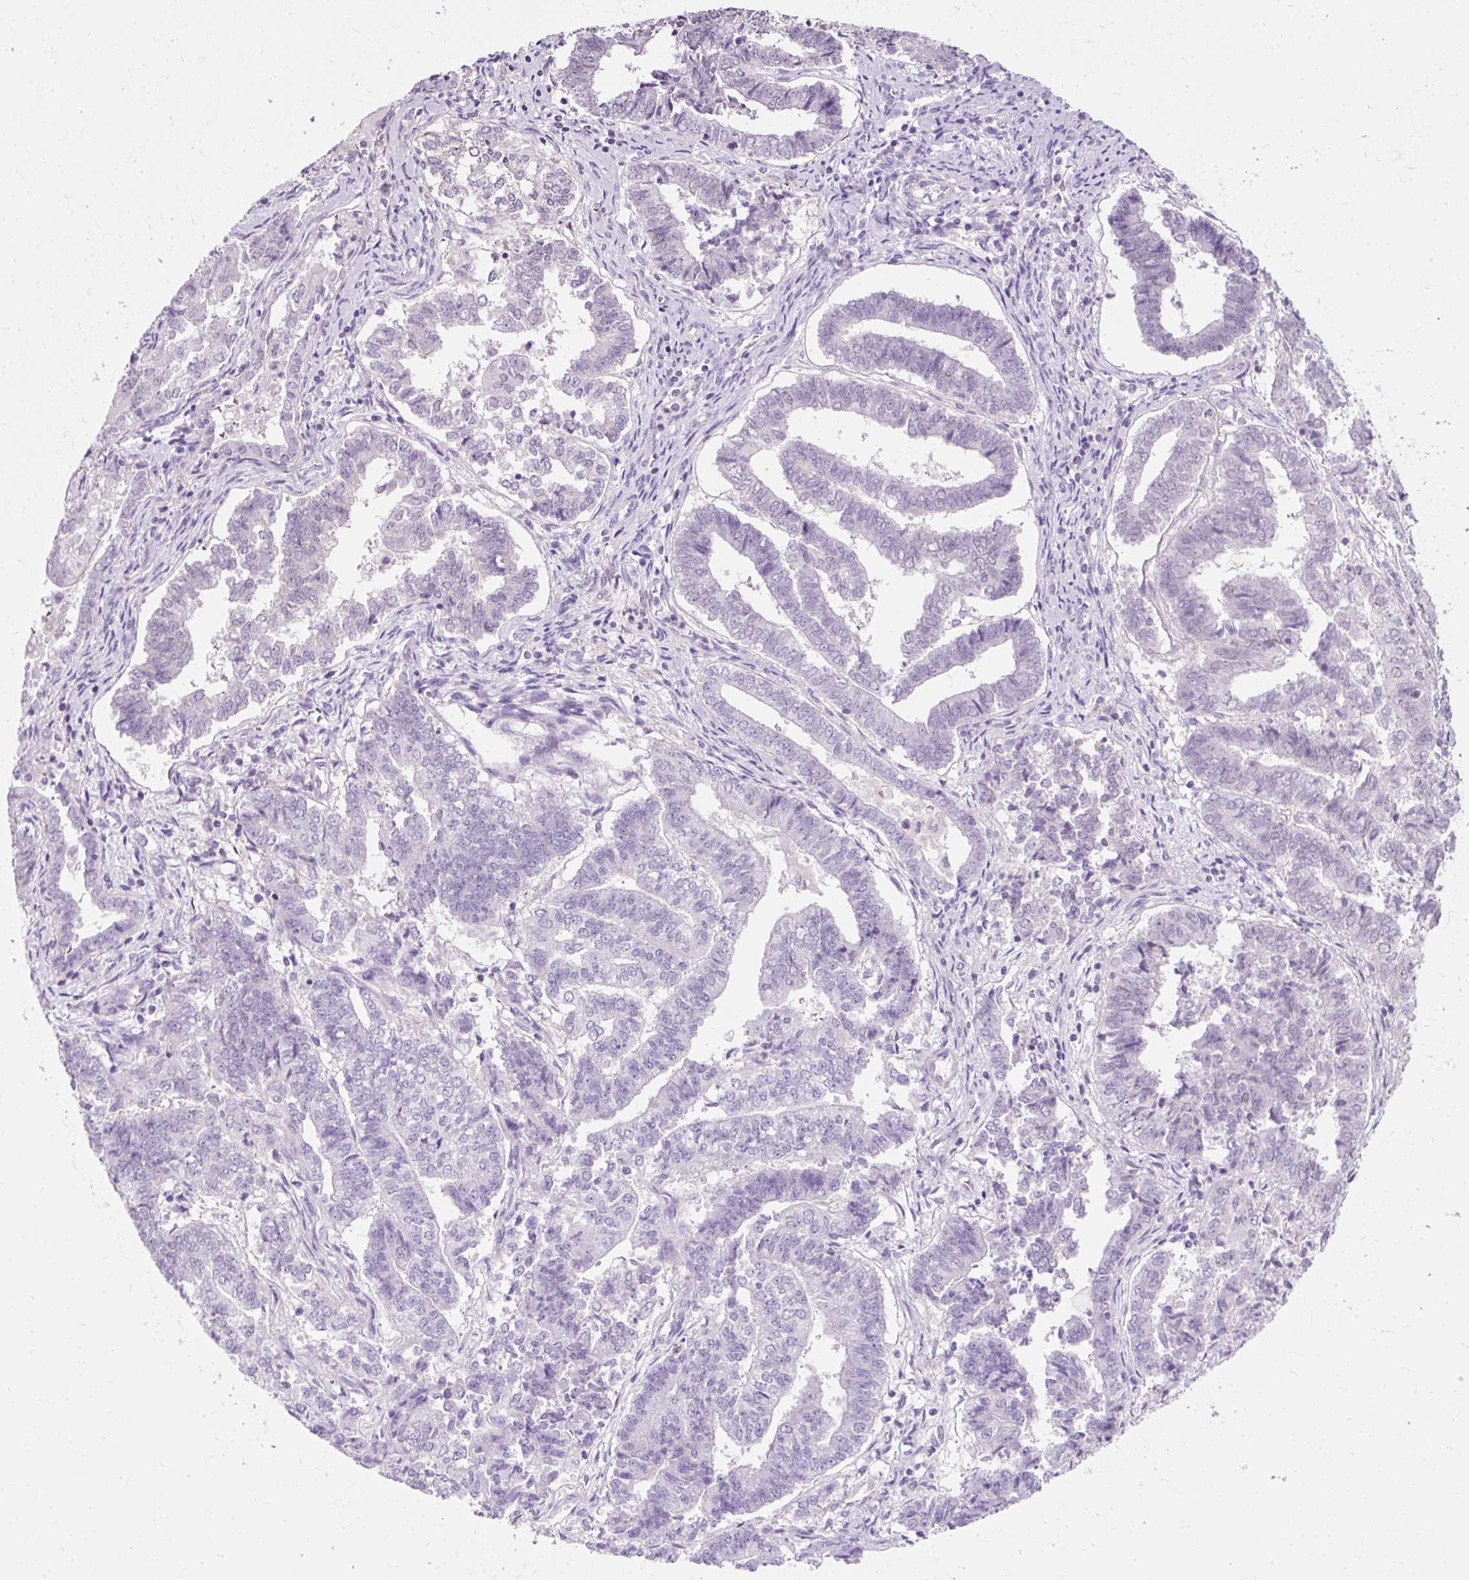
{"staining": {"intensity": "negative", "quantity": "none", "location": "none"}, "tissue": "endometrial cancer", "cell_type": "Tumor cells", "image_type": "cancer", "snomed": [{"axis": "morphology", "description": "Adenocarcinoma, NOS"}, {"axis": "topography", "description": "Endometrium"}], "caption": "A photomicrograph of human adenocarcinoma (endometrial) is negative for staining in tumor cells. (DAB (3,3'-diaminobenzidine) IHC visualized using brightfield microscopy, high magnification).", "gene": "ZNF610", "patient": {"sex": "female", "age": 72}}